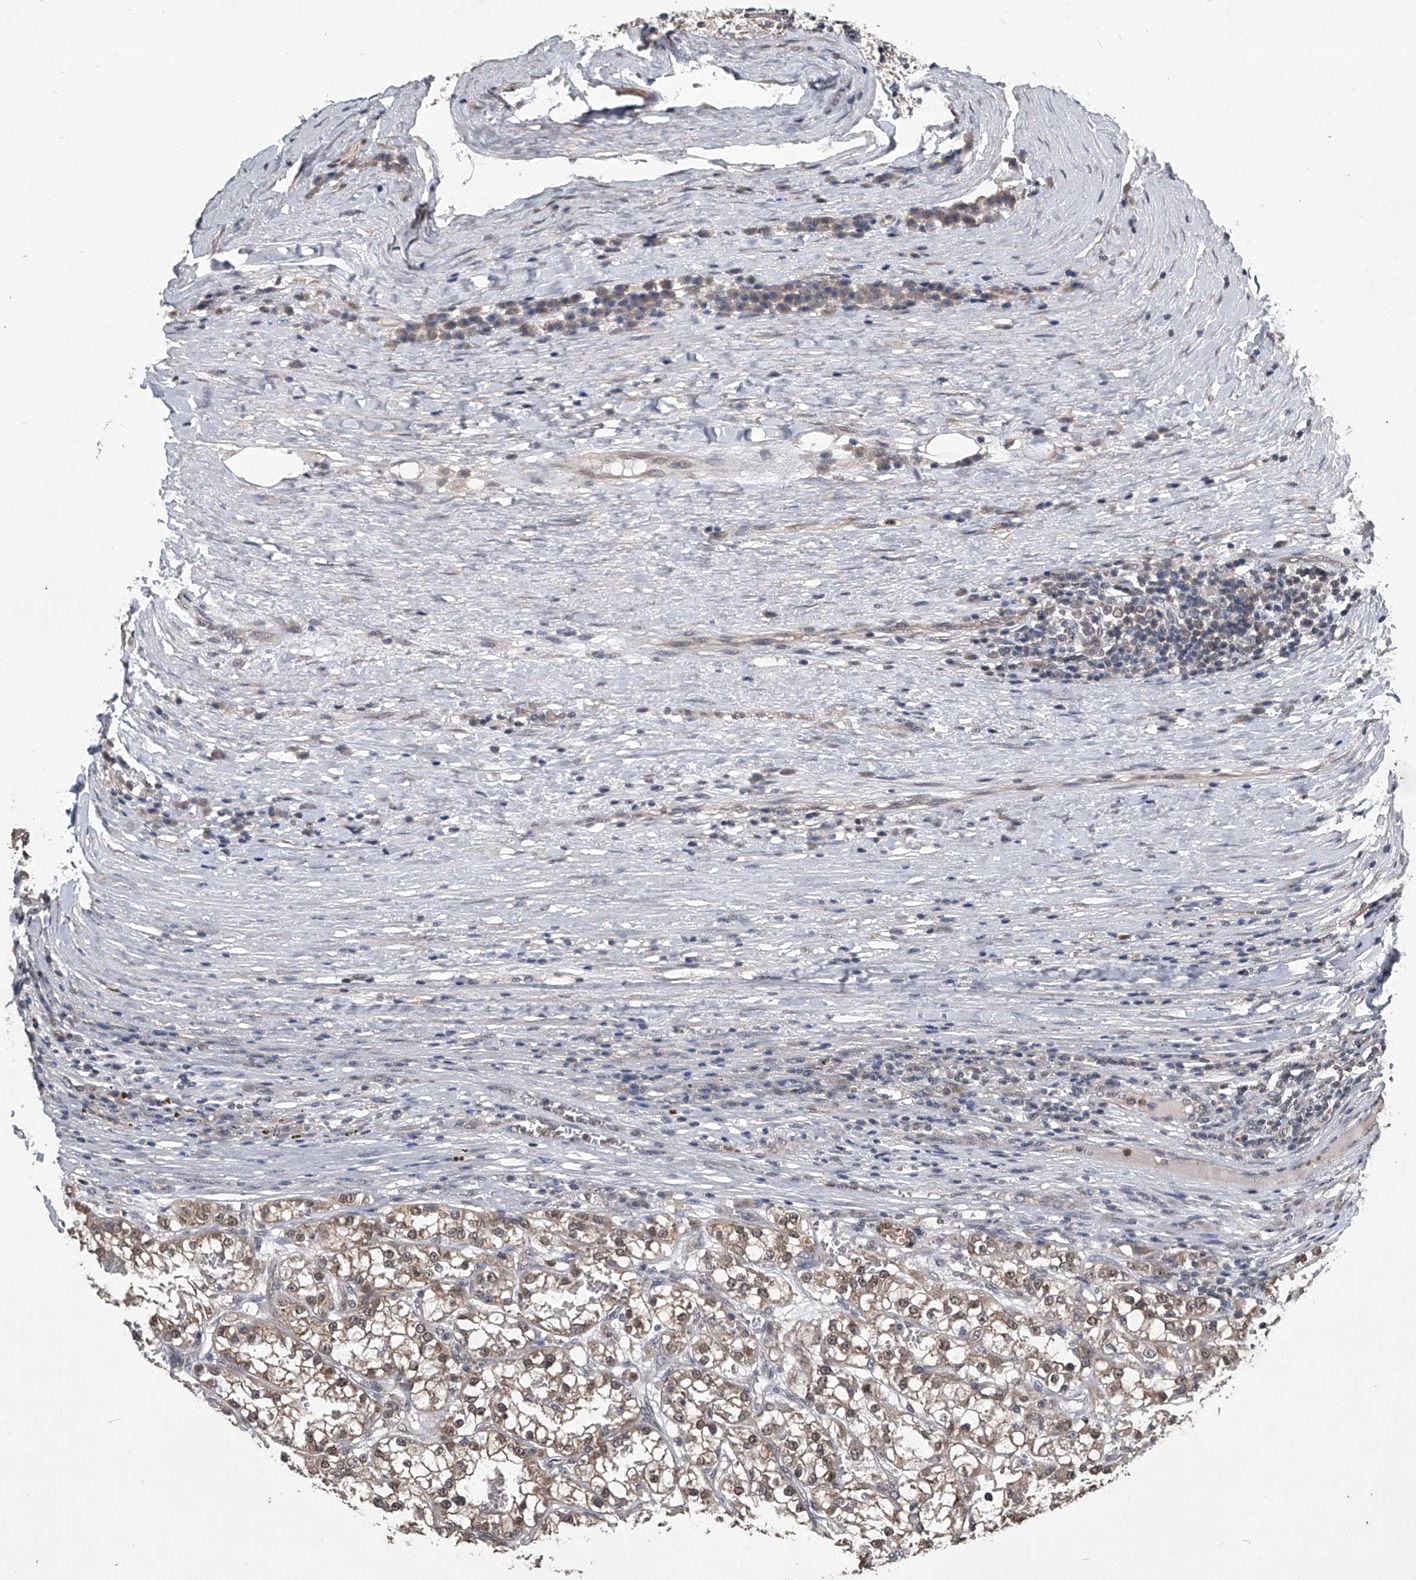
{"staining": {"intensity": "moderate", "quantity": ">75%", "location": "cytoplasmic/membranous,nuclear"}, "tissue": "renal cancer", "cell_type": "Tumor cells", "image_type": "cancer", "snomed": [{"axis": "morphology", "description": "Adenocarcinoma, NOS"}, {"axis": "topography", "description": "Kidney"}], "caption": "Immunohistochemical staining of human renal adenocarcinoma demonstrates medium levels of moderate cytoplasmic/membranous and nuclear protein positivity in approximately >75% of tumor cells.", "gene": "TSNAX", "patient": {"sex": "female", "age": 52}}